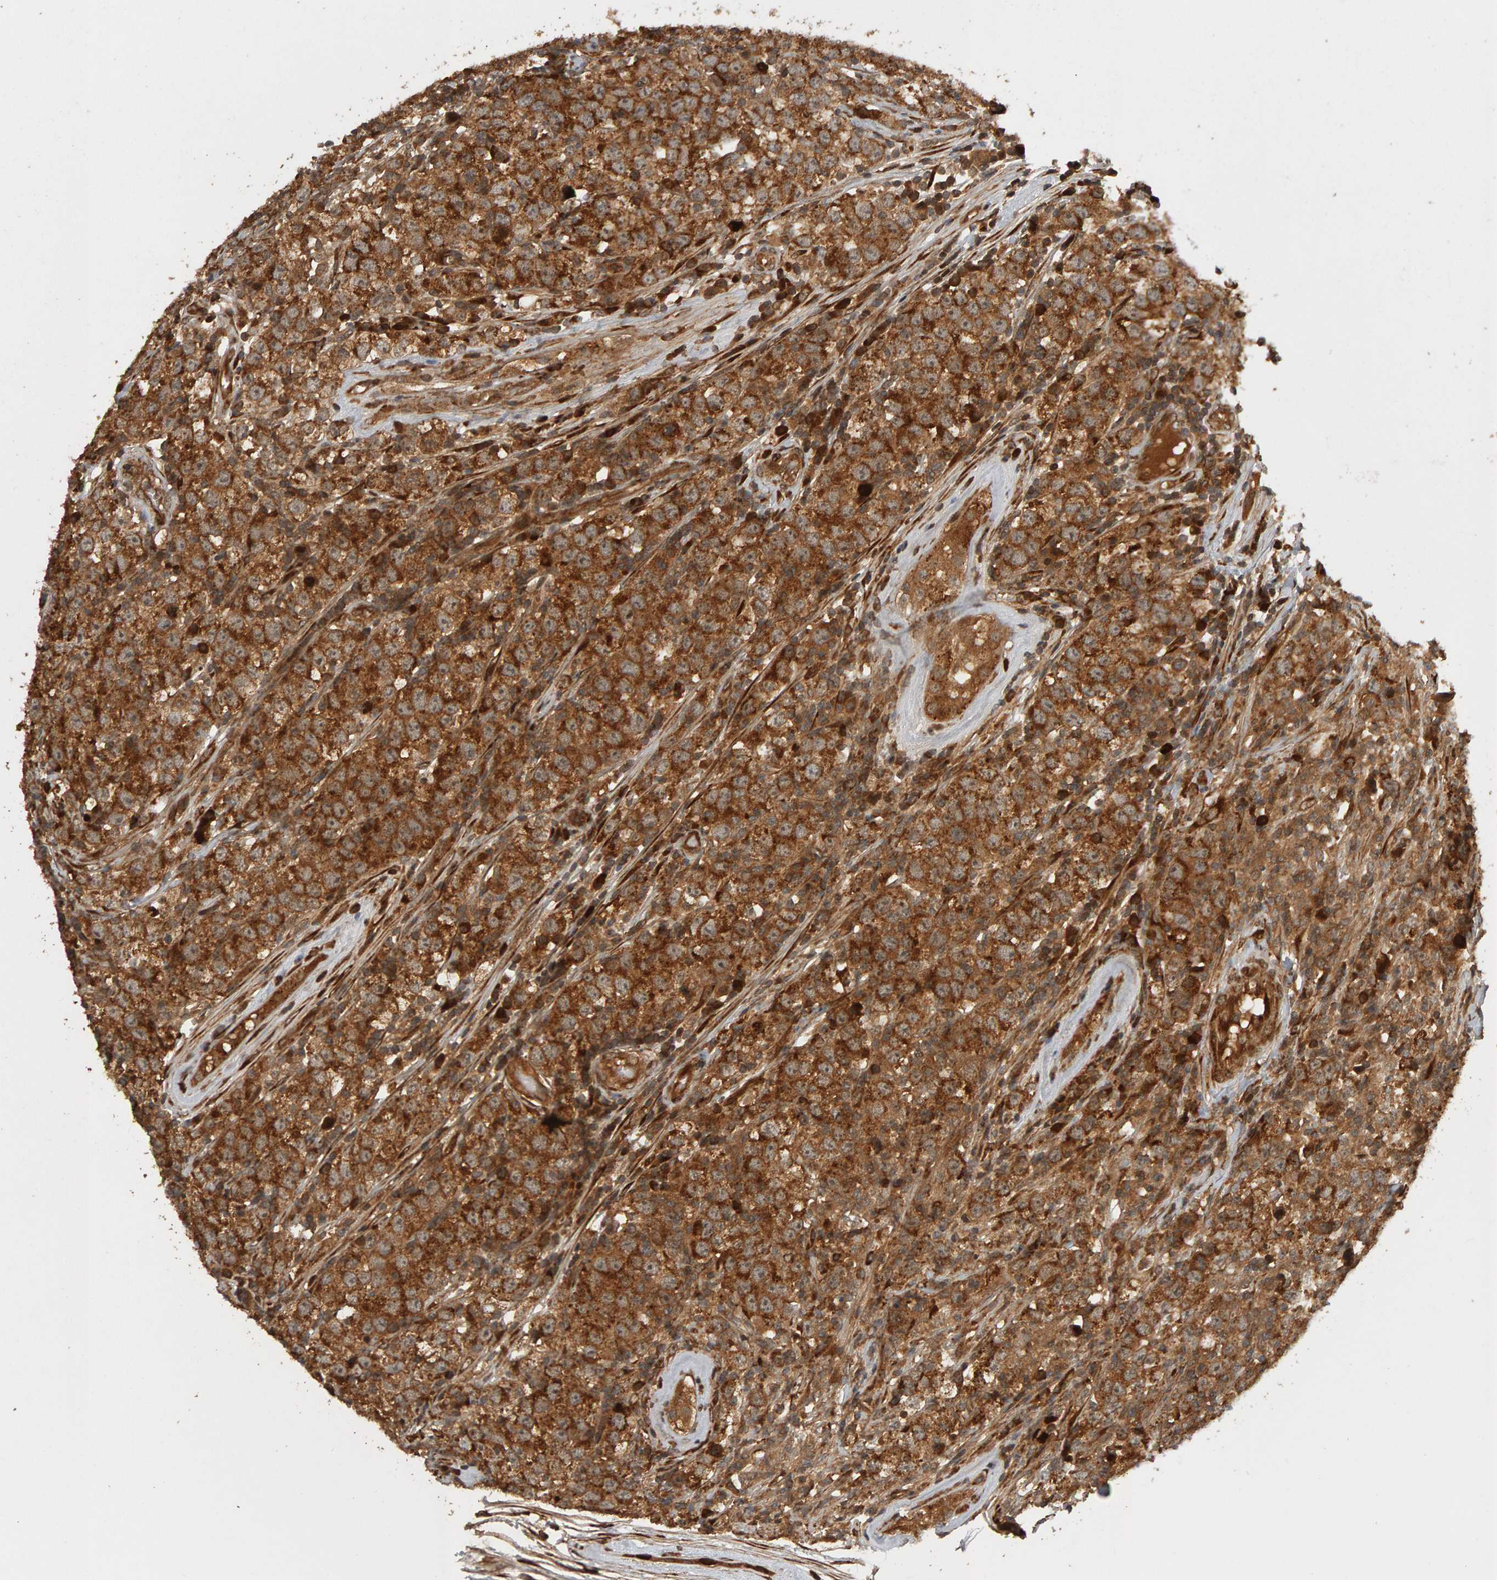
{"staining": {"intensity": "moderate", "quantity": ">75%", "location": "cytoplasmic/membranous"}, "tissue": "testis cancer", "cell_type": "Tumor cells", "image_type": "cancer", "snomed": [{"axis": "morphology", "description": "Seminoma, NOS"}, {"axis": "morphology", "description": "Carcinoma, Embryonal, NOS"}, {"axis": "topography", "description": "Testis"}], "caption": "A brown stain highlights moderate cytoplasmic/membranous expression of a protein in human testis cancer (seminoma) tumor cells.", "gene": "ZFAND1", "patient": {"sex": "male", "age": 28}}